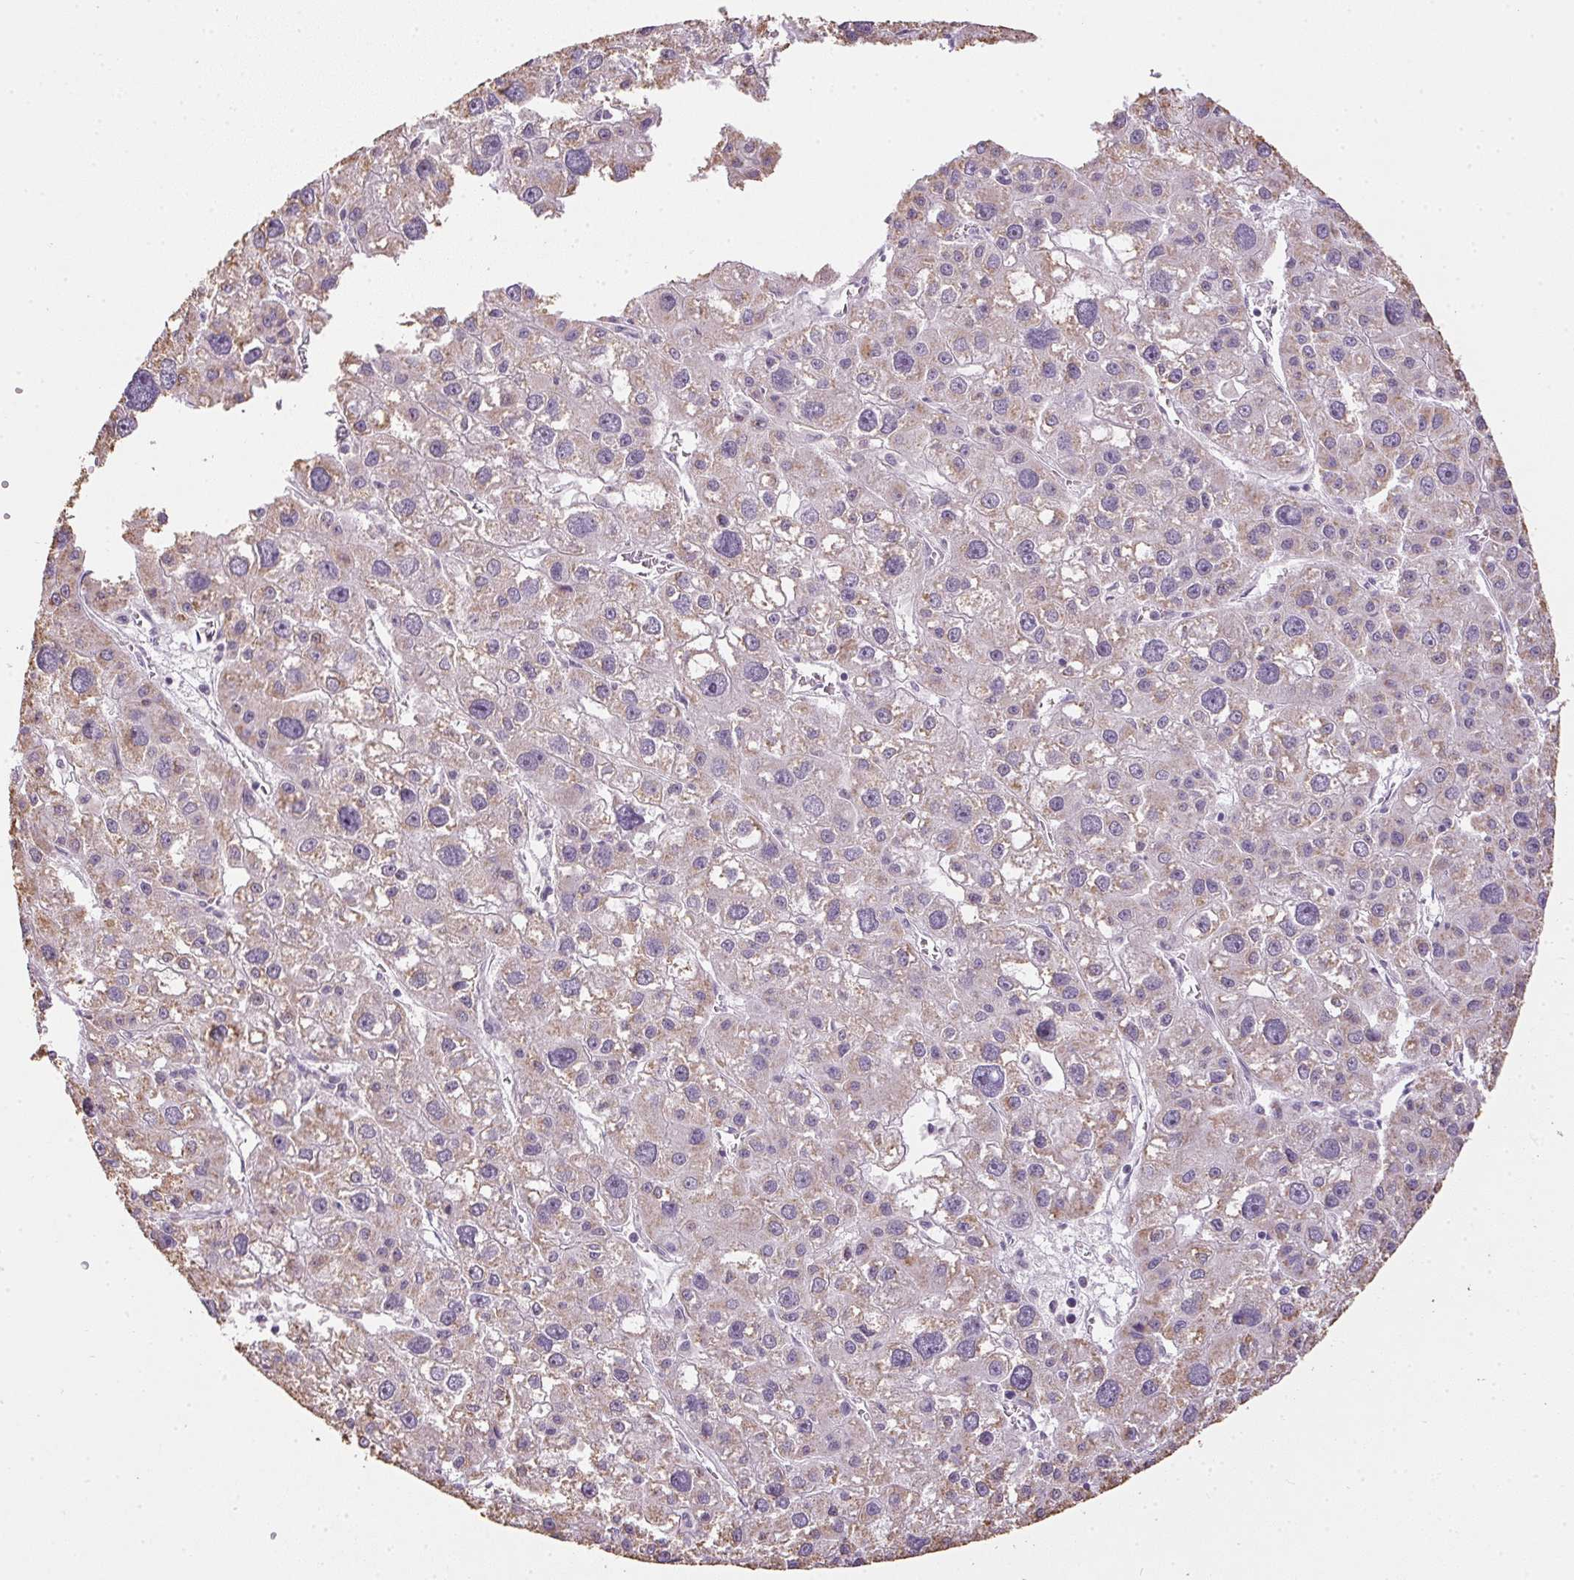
{"staining": {"intensity": "weak", "quantity": "<25%", "location": "cytoplasmic/membranous"}, "tissue": "liver cancer", "cell_type": "Tumor cells", "image_type": "cancer", "snomed": [{"axis": "morphology", "description": "Carcinoma, Hepatocellular, NOS"}, {"axis": "topography", "description": "Liver"}], "caption": "IHC image of human hepatocellular carcinoma (liver) stained for a protein (brown), which displays no positivity in tumor cells.", "gene": "SPACA9", "patient": {"sex": "male", "age": 73}}